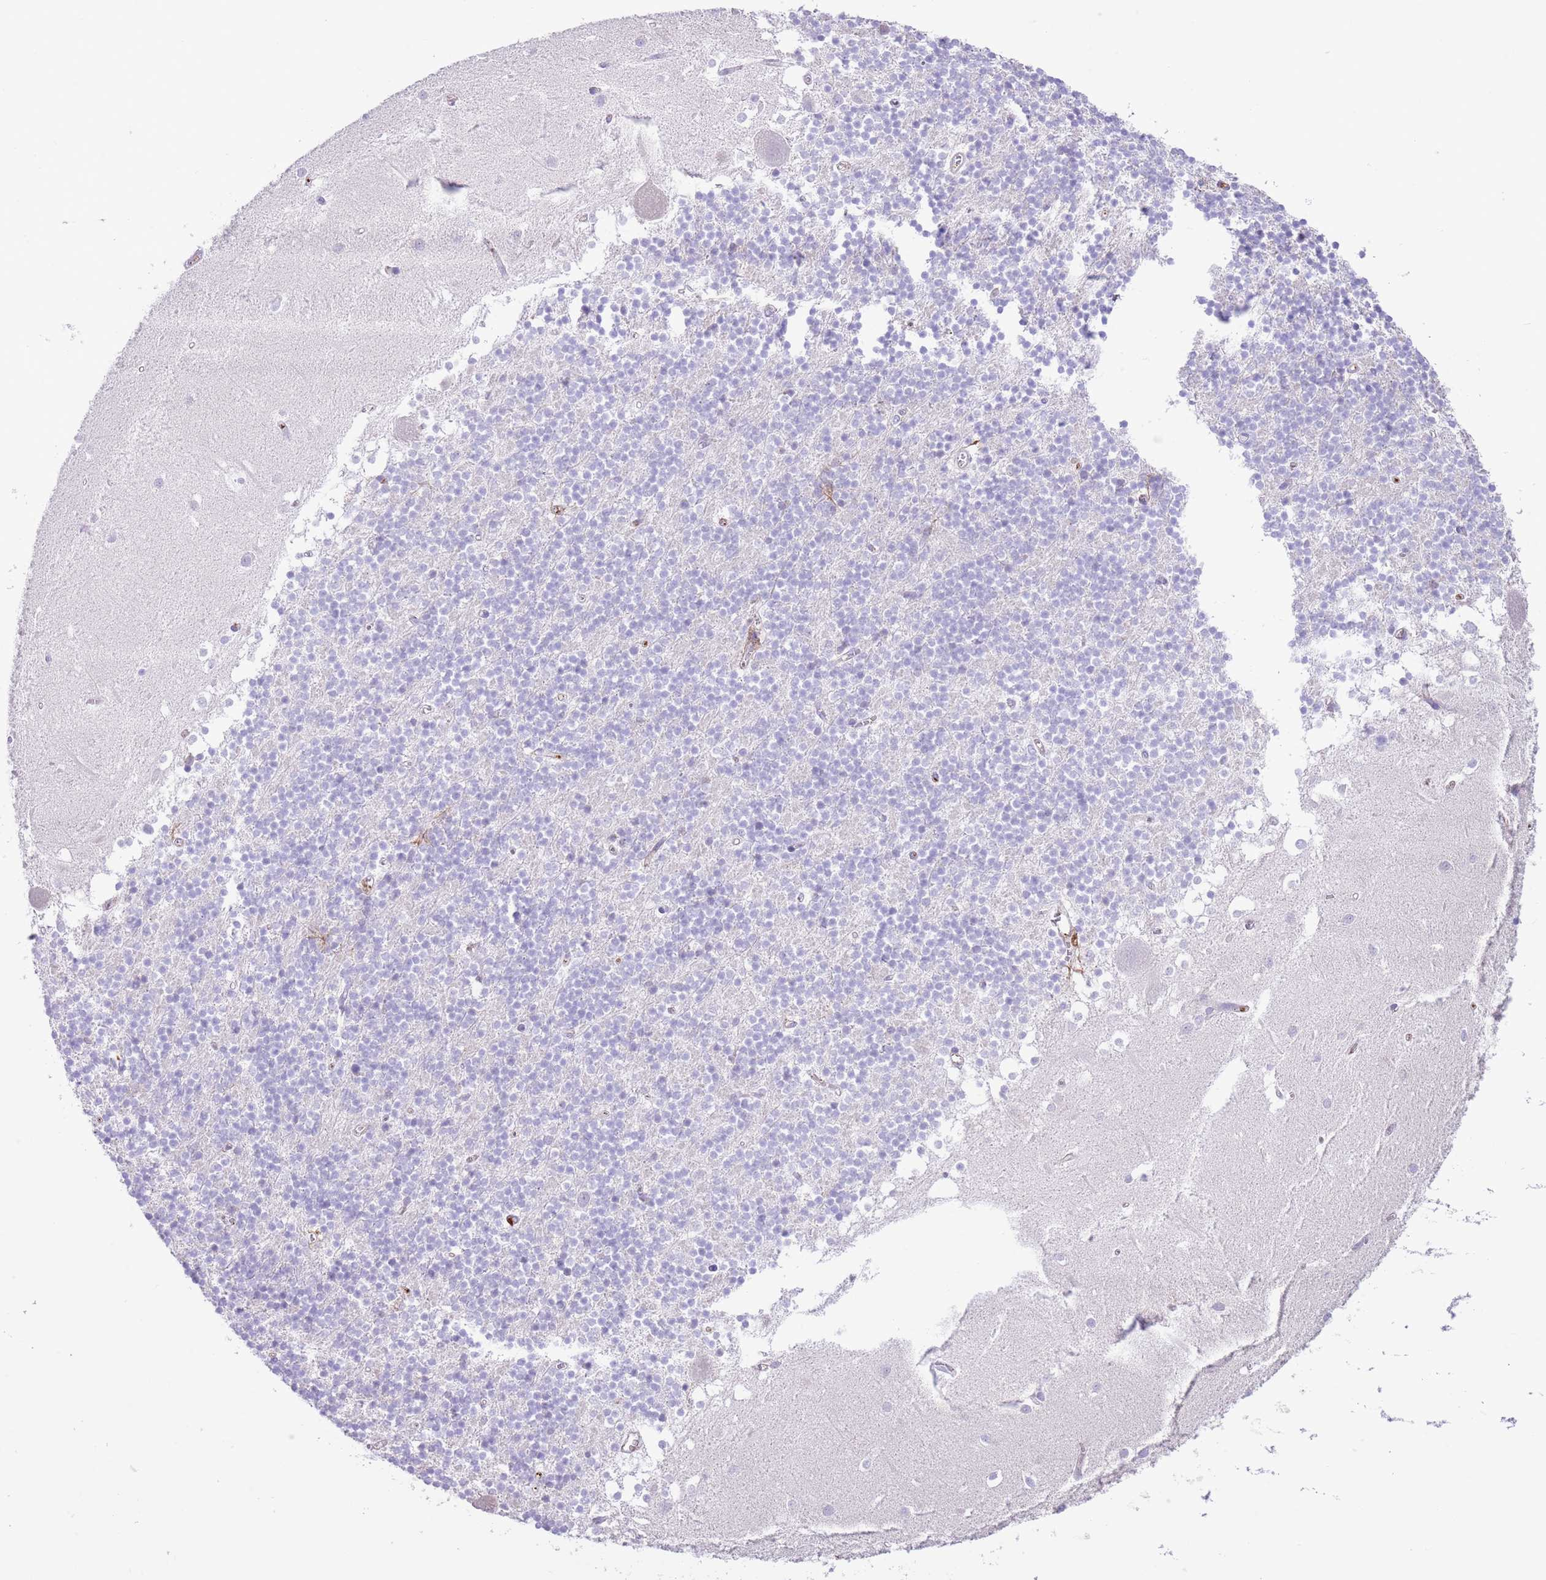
{"staining": {"intensity": "negative", "quantity": "none", "location": "none"}, "tissue": "cerebellum", "cell_type": "Cells in granular layer", "image_type": "normal", "snomed": [{"axis": "morphology", "description": "Normal tissue, NOS"}, {"axis": "topography", "description": "Cerebellum"}], "caption": "Cerebellum stained for a protein using immunohistochemistry (IHC) shows no expression cells in granular layer.", "gene": "IGF1", "patient": {"sex": "male", "age": 54}}